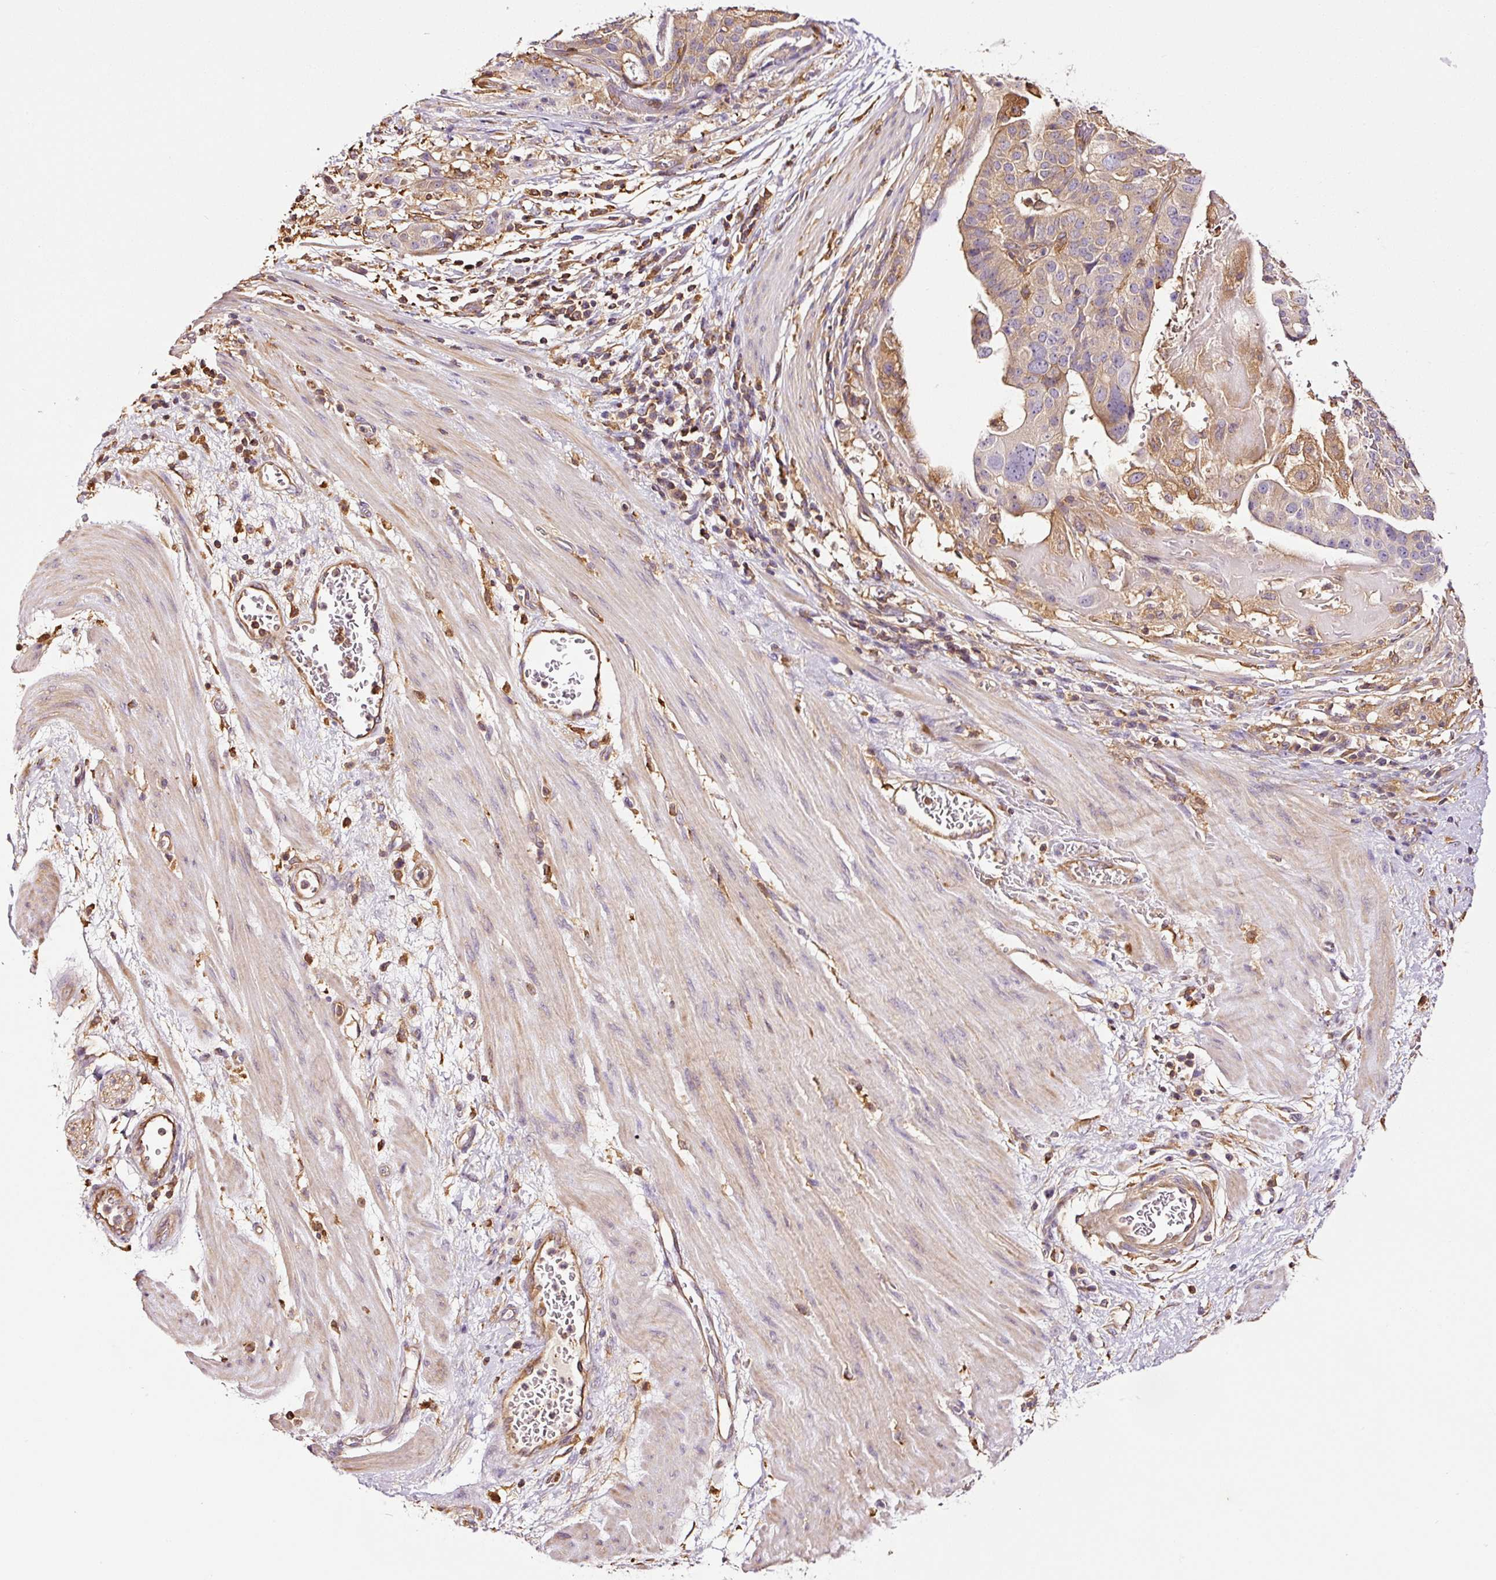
{"staining": {"intensity": "weak", "quantity": "25%-75%", "location": "cytoplasmic/membranous"}, "tissue": "stomach cancer", "cell_type": "Tumor cells", "image_type": "cancer", "snomed": [{"axis": "morphology", "description": "Adenocarcinoma, NOS"}, {"axis": "topography", "description": "Stomach"}], "caption": "Immunohistochemistry (DAB) staining of human stomach cancer shows weak cytoplasmic/membranous protein expression in about 25%-75% of tumor cells. The protein of interest is shown in brown color, while the nuclei are stained blue.", "gene": "METAP1", "patient": {"sex": "male", "age": 48}}